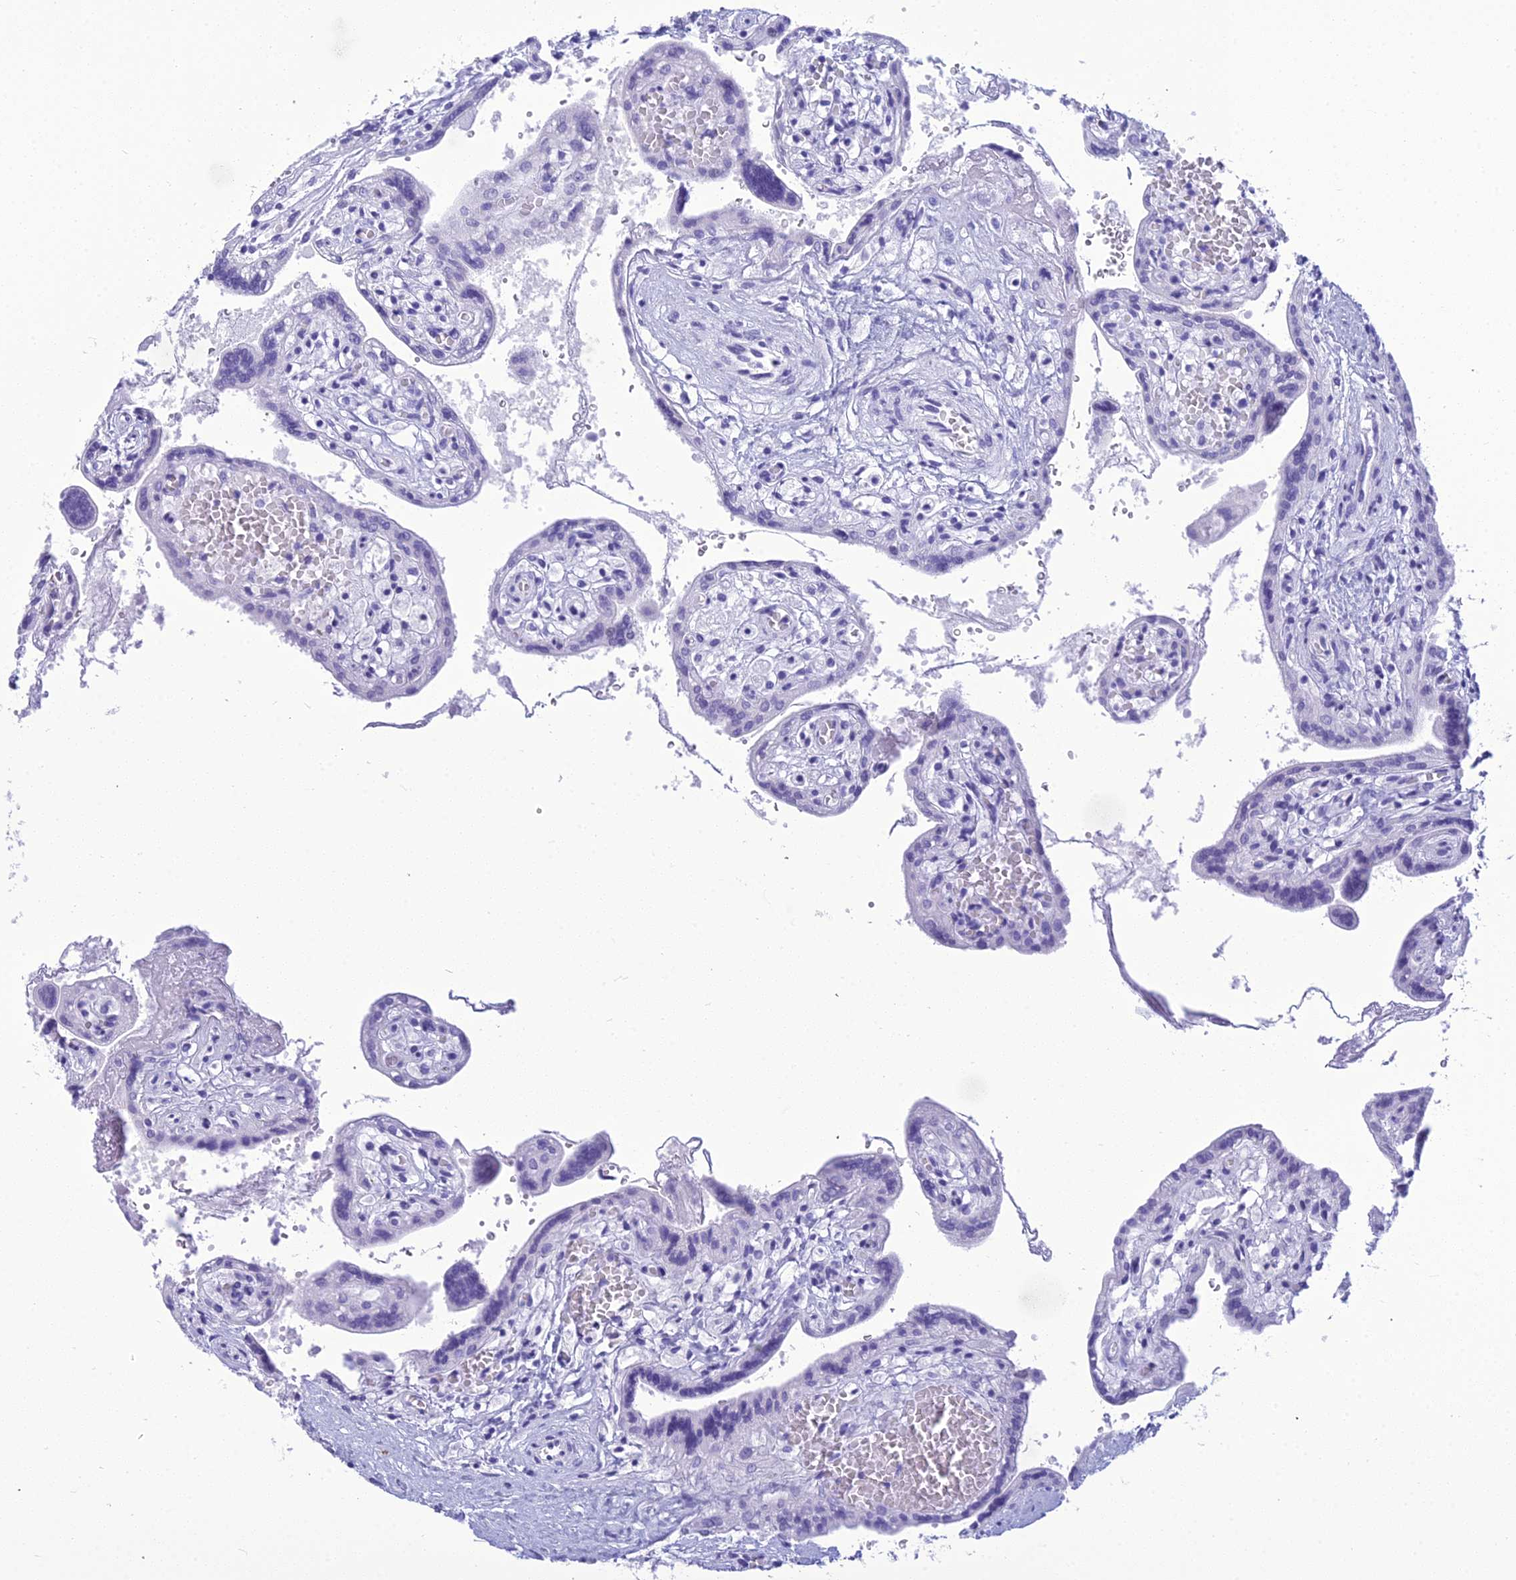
{"staining": {"intensity": "negative", "quantity": "none", "location": "none"}, "tissue": "placenta", "cell_type": "Trophoblastic cells", "image_type": "normal", "snomed": [{"axis": "morphology", "description": "Normal tissue, NOS"}, {"axis": "topography", "description": "Placenta"}], "caption": "Immunohistochemistry (IHC) photomicrograph of unremarkable placenta: placenta stained with DAB shows no significant protein staining in trophoblastic cells. (Immunohistochemistry, brightfield microscopy, high magnification).", "gene": "ZNF442", "patient": {"sex": "female", "age": 37}}